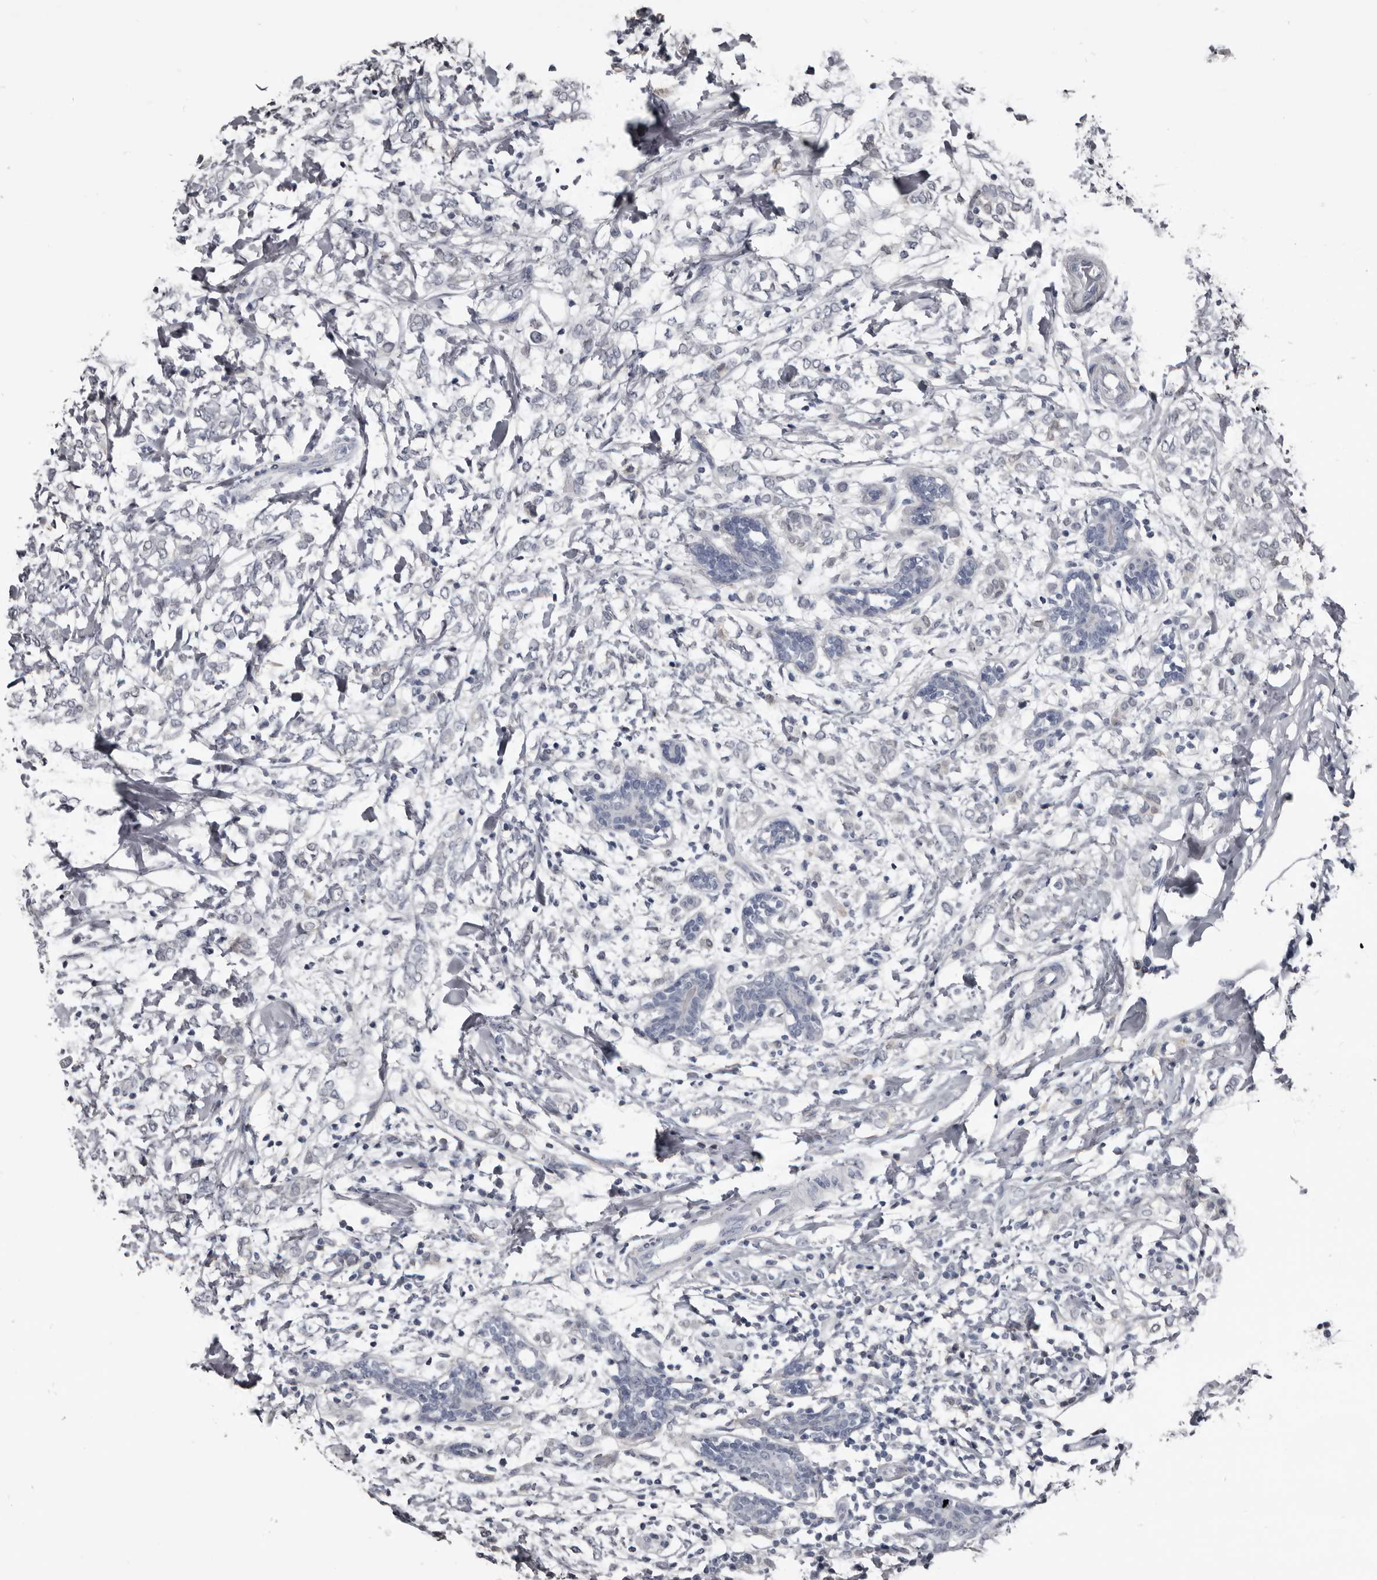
{"staining": {"intensity": "weak", "quantity": "<25%", "location": "cytoplasmic/membranous"}, "tissue": "breast cancer", "cell_type": "Tumor cells", "image_type": "cancer", "snomed": [{"axis": "morphology", "description": "Normal tissue, NOS"}, {"axis": "morphology", "description": "Lobular carcinoma"}, {"axis": "topography", "description": "Breast"}], "caption": "Tumor cells show no significant staining in breast lobular carcinoma.", "gene": "GREB1", "patient": {"sex": "female", "age": 47}}